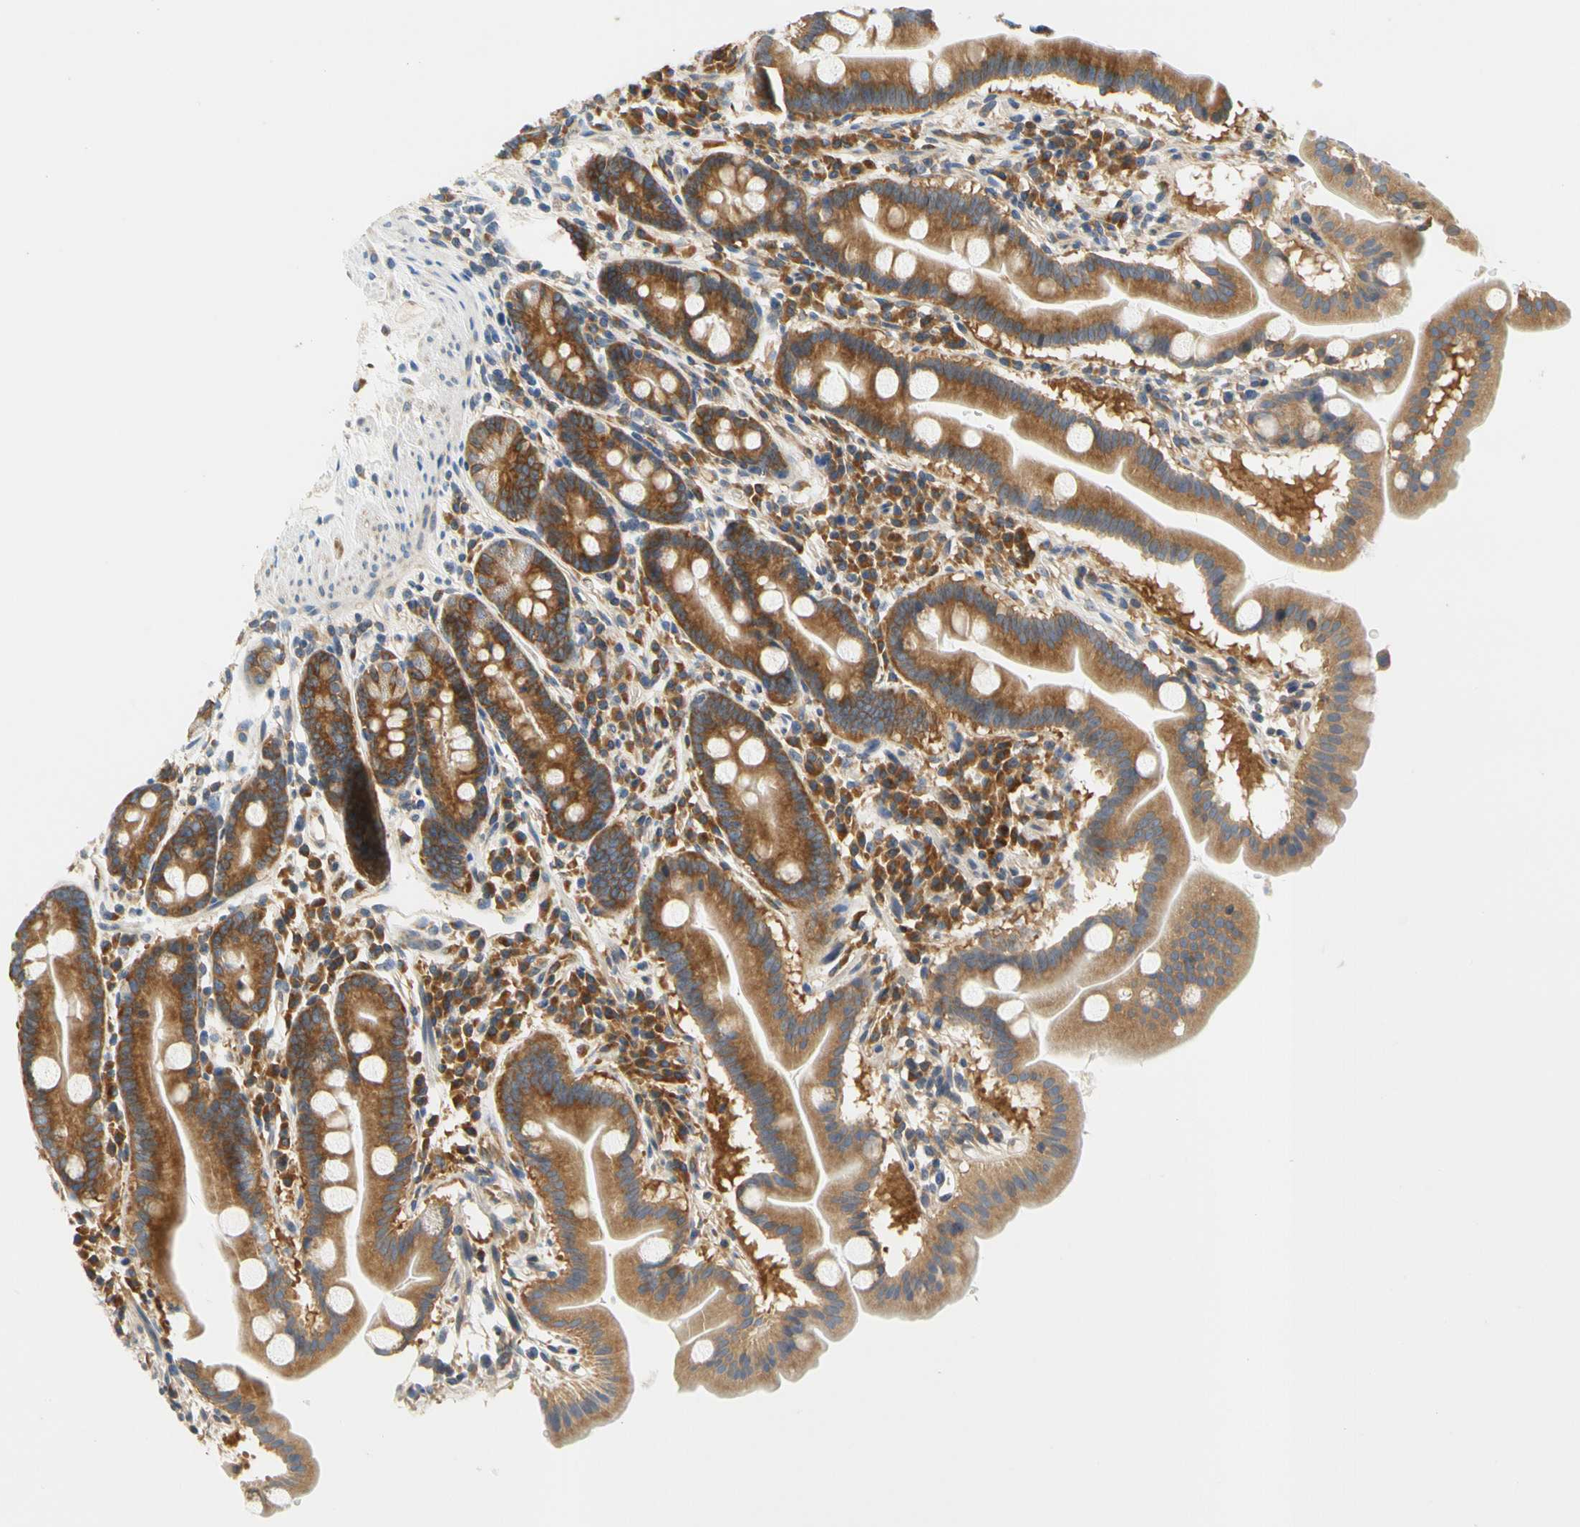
{"staining": {"intensity": "strong", "quantity": ">75%", "location": "cytoplasmic/membranous"}, "tissue": "duodenum", "cell_type": "Glandular cells", "image_type": "normal", "snomed": [{"axis": "morphology", "description": "Normal tissue, NOS"}, {"axis": "topography", "description": "Duodenum"}], "caption": "Protein expression analysis of normal human duodenum reveals strong cytoplasmic/membranous staining in about >75% of glandular cells.", "gene": "LRRC47", "patient": {"sex": "male", "age": 50}}